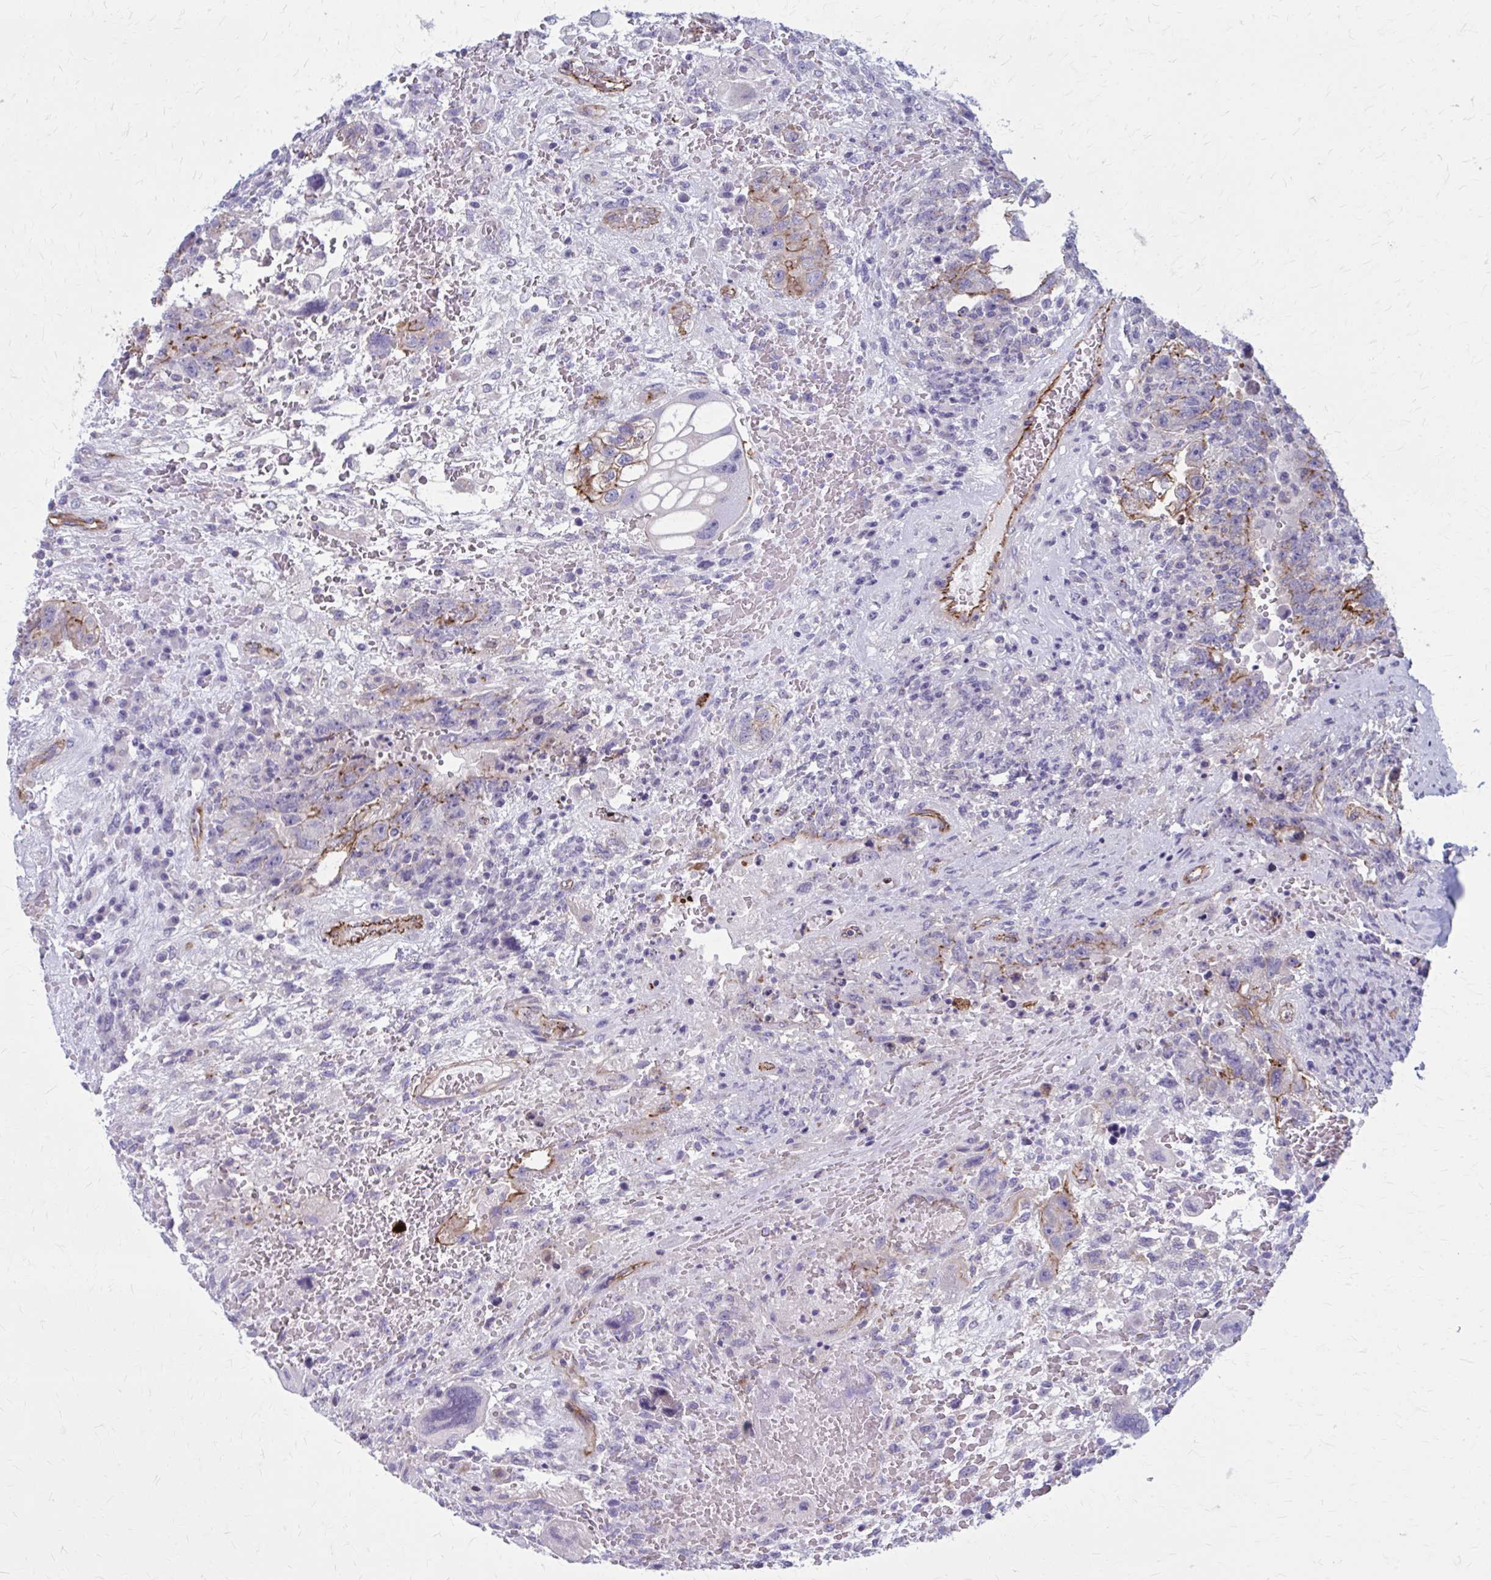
{"staining": {"intensity": "moderate", "quantity": "<25%", "location": "cytoplasmic/membranous"}, "tissue": "testis cancer", "cell_type": "Tumor cells", "image_type": "cancer", "snomed": [{"axis": "morphology", "description": "Carcinoma, Embryonal, NOS"}, {"axis": "topography", "description": "Testis"}], "caption": "A brown stain highlights moderate cytoplasmic/membranous expression of a protein in human testis cancer tumor cells.", "gene": "ZDHHC7", "patient": {"sex": "male", "age": 26}}